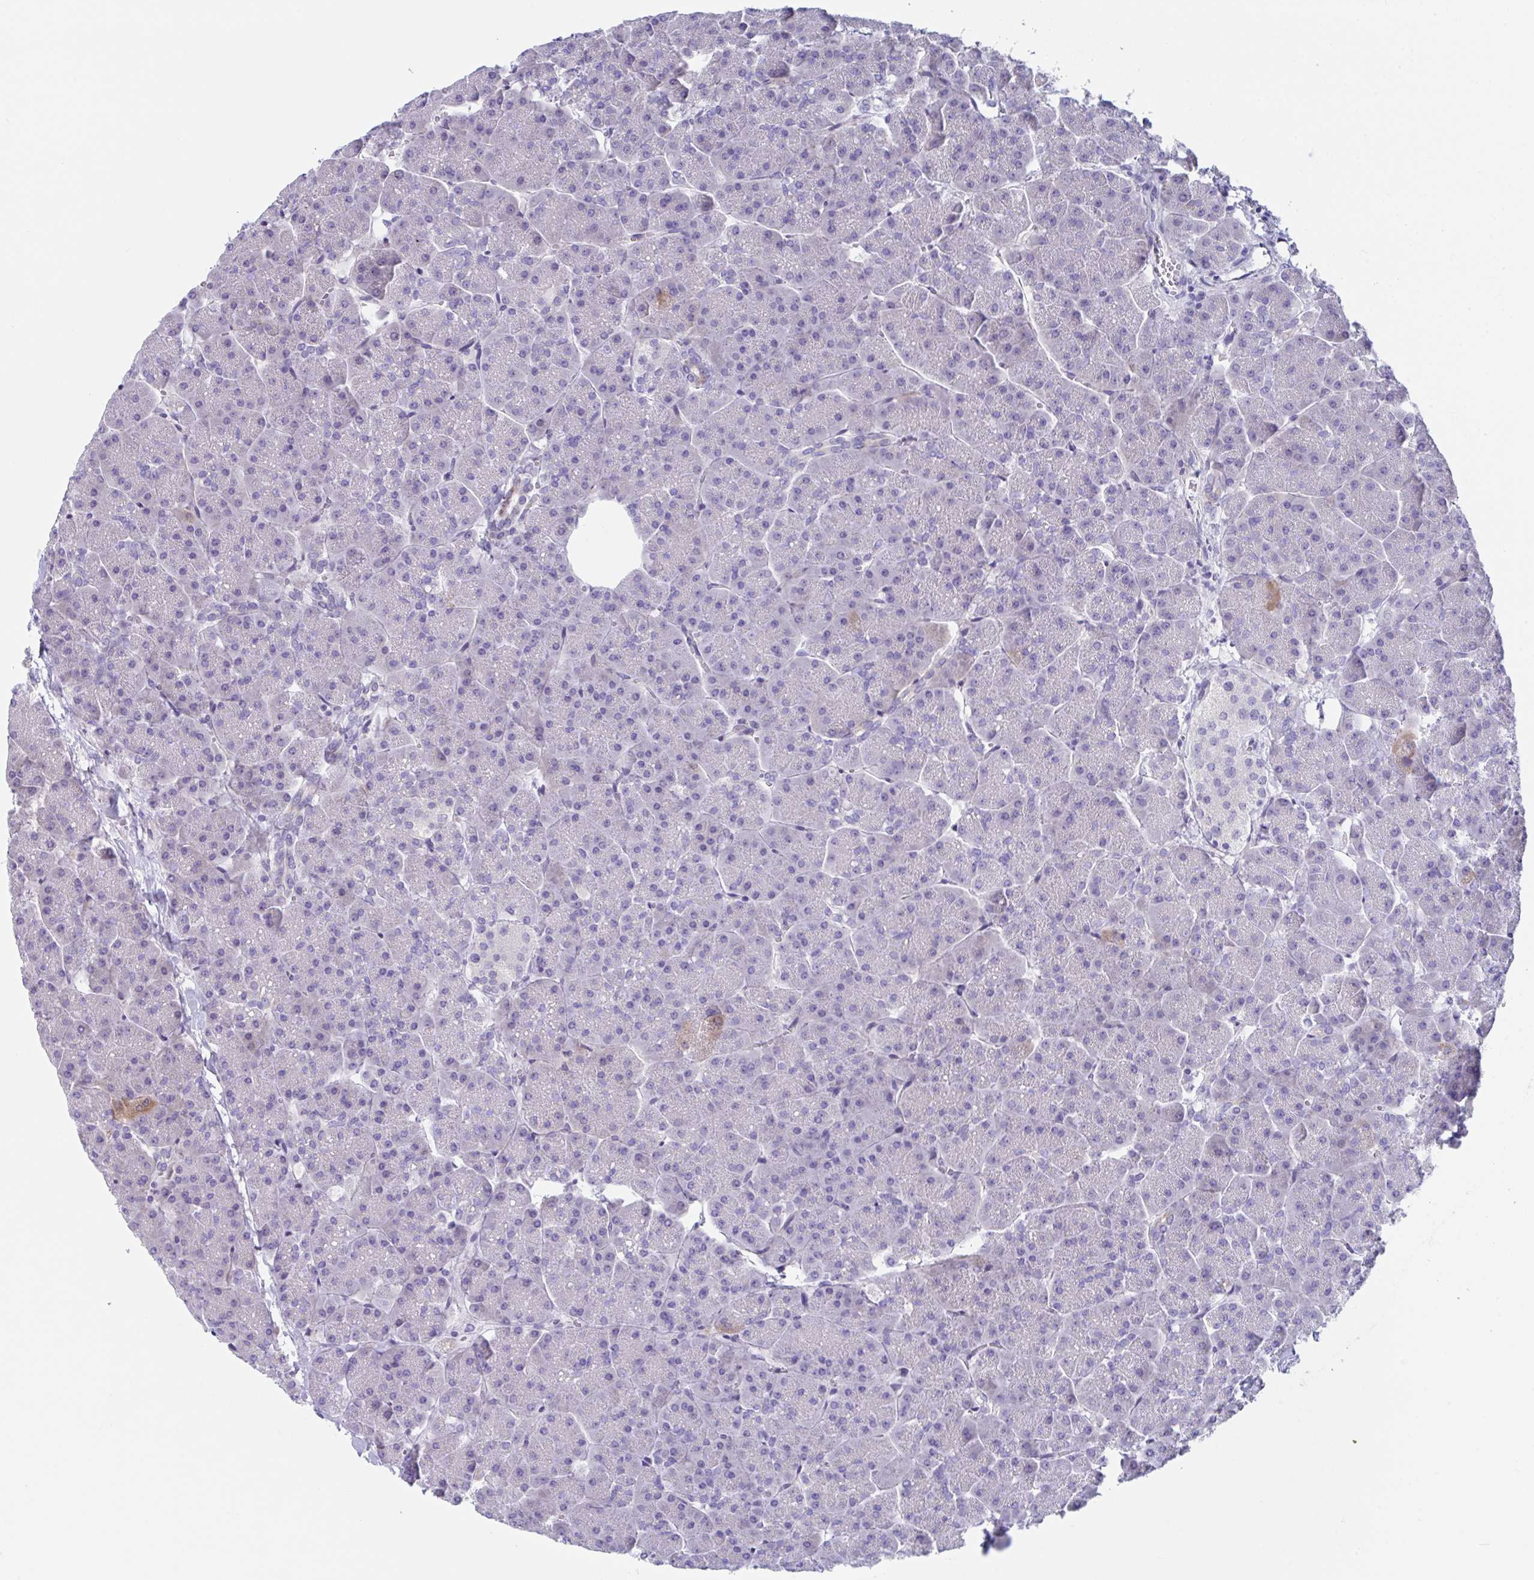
{"staining": {"intensity": "moderate", "quantity": "<25%", "location": "cytoplasmic/membranous"}, "tissue": "pancreas", "cell_type": "Exocrine glandular cells", "image_type": "normal", "snomed": [{"axis": "morphology", "description": "Normal tissue, NOS"}, {"axis": "topography", "description": "Pancreas"}, {"axis": "topography", "description": "Peripheral nerve tissue"}], "caption": "Moderate cytoplasmic/membranous positivity for a protein is present in about <25% of exocrine glandular cells of normal pancreas using immunohistochemistry.", "gene": "FBXO47", "patient": {"sex": "male", "age": 54}}